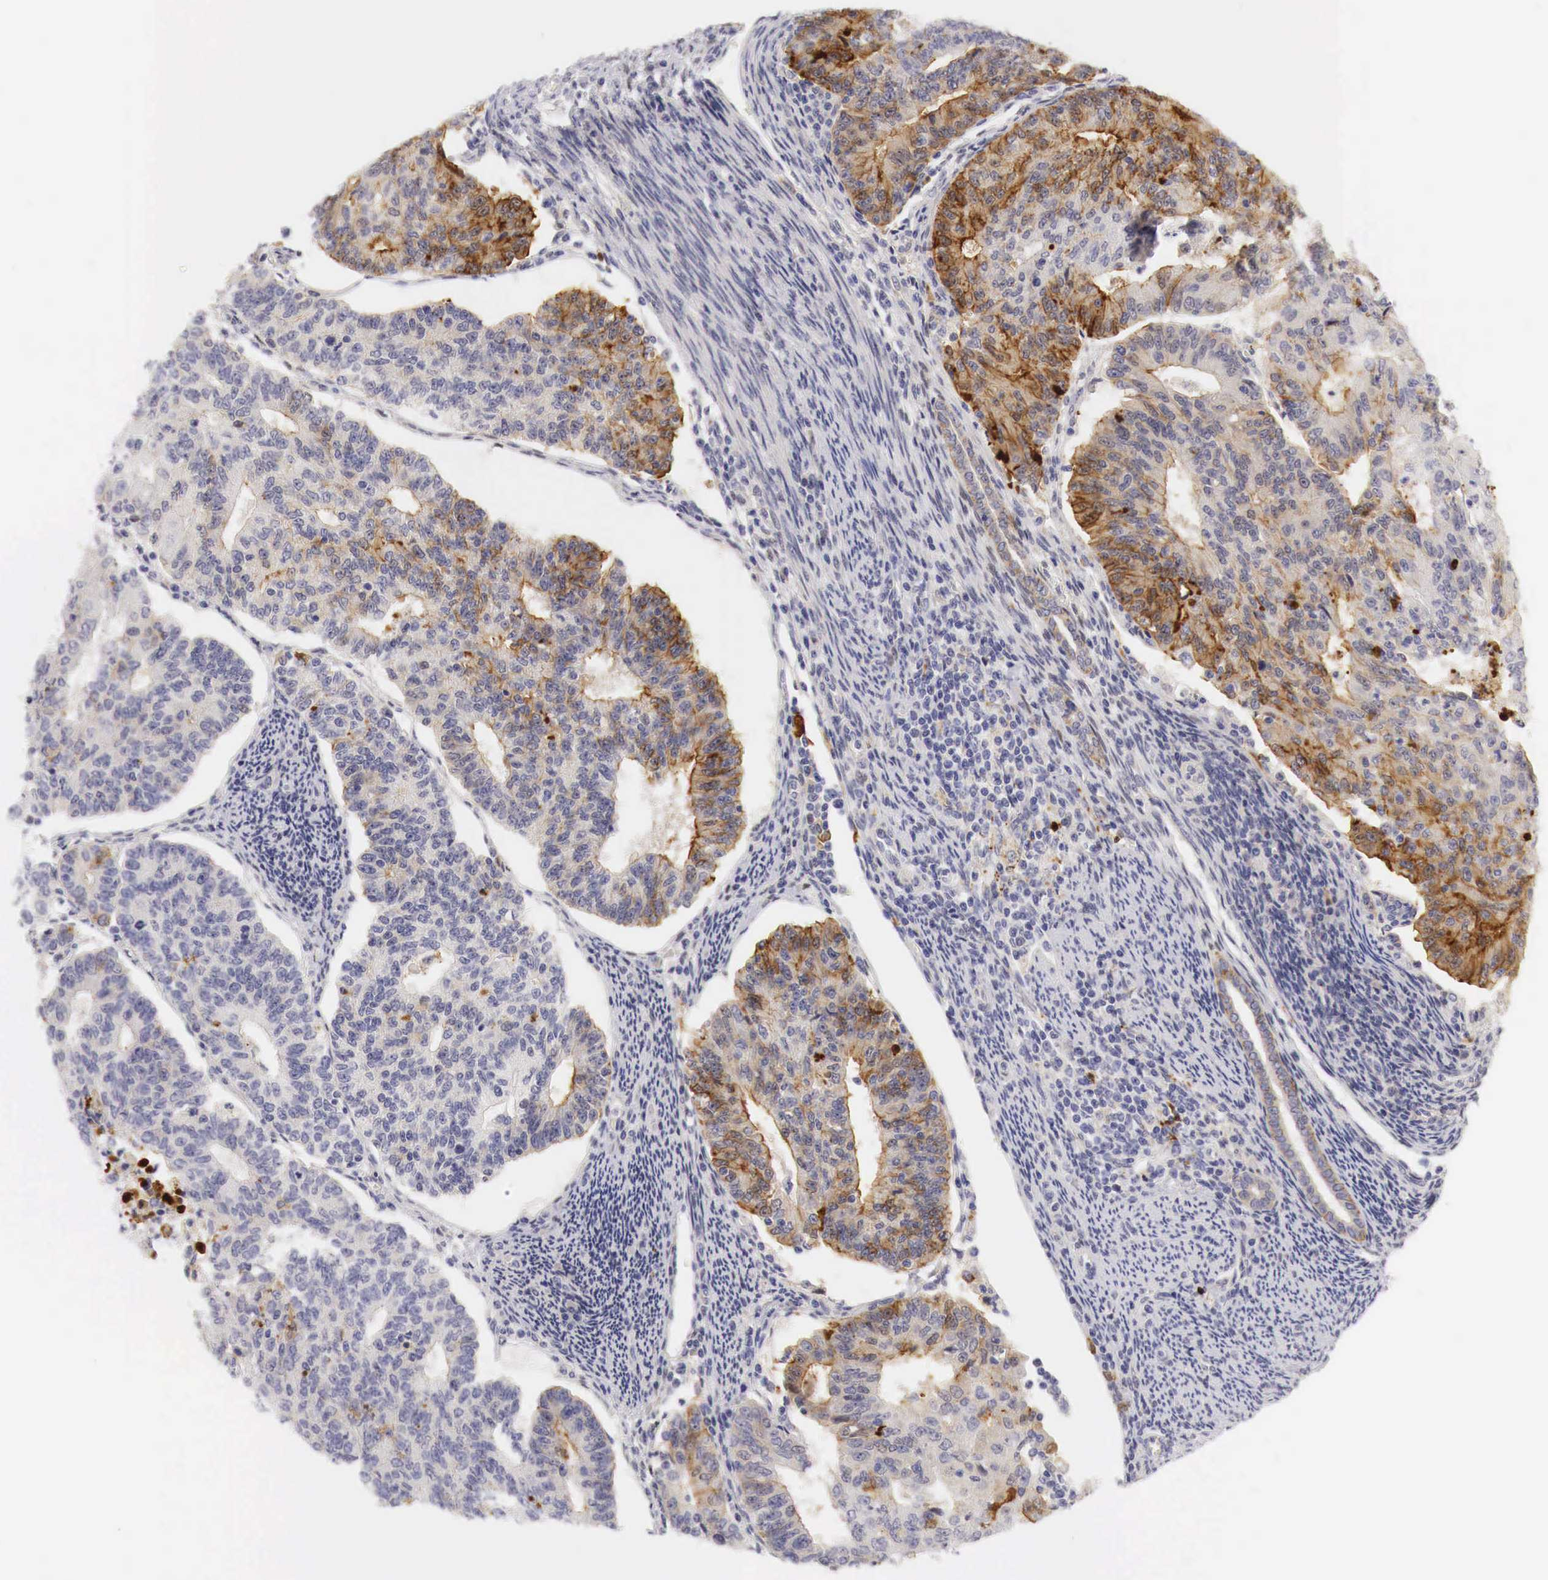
{"staining": {"intensity": "weak", "quantity": "<25%", "location": "cytoplasmic/membranous"}, "tissue": "endometrial cancer", "cell_type": "Tumor cells", "image_type": "cancer", "snomed": [{"axis": "morphology", "description": "Adenocarcinoma, NOS"}, {"axis": "topography", "description": "Endometrium"}], "caption": "DAB (3,3'-diaminobenzidine) immunohistochemical staining of endometrial cancer (adenocarcinoma) shows no significant expression in tumor cells.", "gene": "CASP3", "patient": {"sex": "female", "age": 56}}